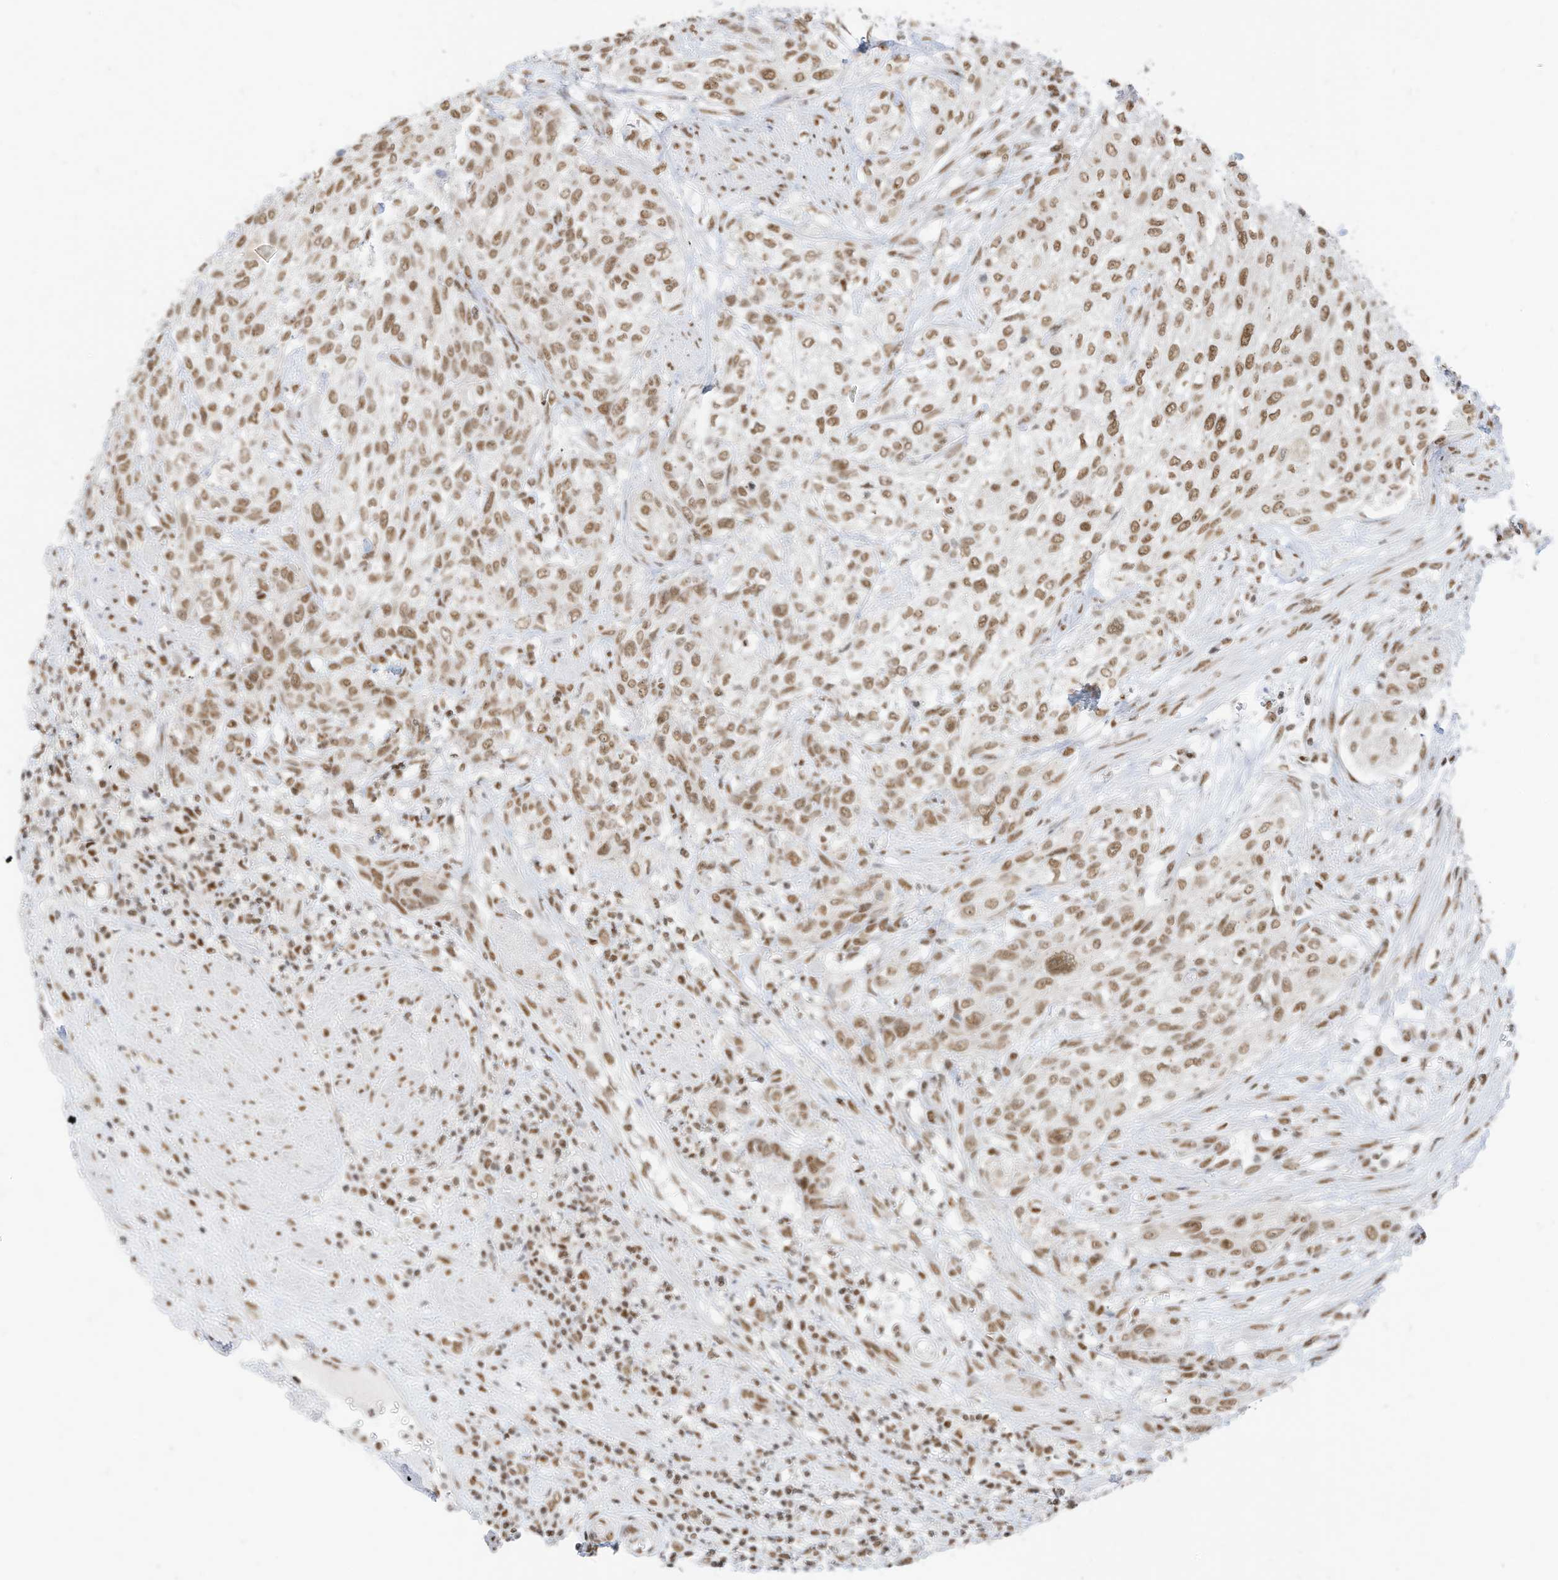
{"staining": {"intensity": "moderate", "quantity": ">75%", "location": "nuclear"}, "tissue": "urothelial cancer", "cell_type": "Tumor cells", "image_type": "cancer", "snomed": [{"axis": "morphology", "description": "Urothelial carcinoma, High grade"}, {"axis": "topography", "description": "Urinary bladder"}], "caption": "This micrograph exhibits immunohistochemistry (IHC) staining of human high-grade urothelial carcinoma, with medium moderate nuclear expression in approximately >75% of tumor cells.", "gene": "SMARCA2", "patient": {"sex": "male", "age": 35}}